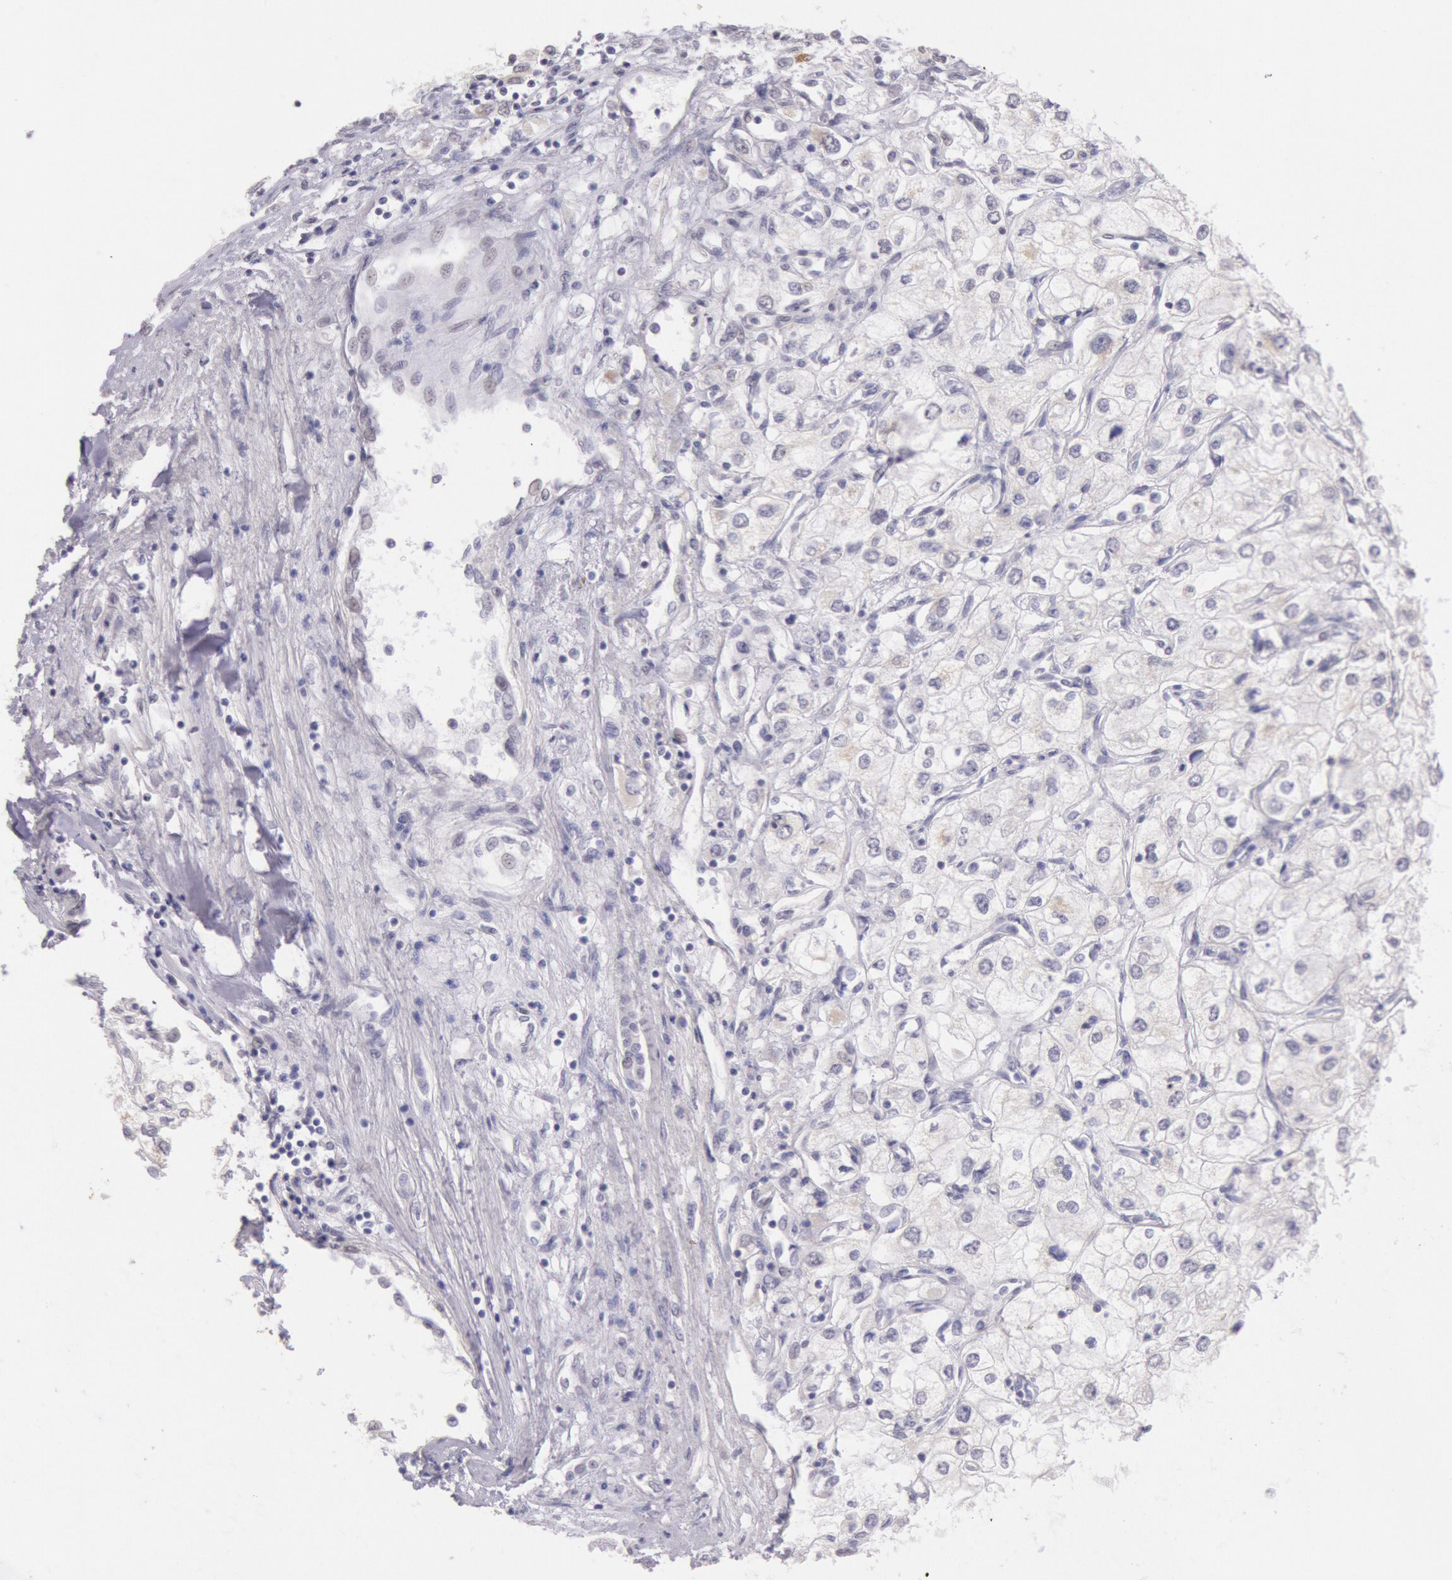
{"staining": {"intensity": "weak", "quantity": "25%-75%", "location": "cytoplasmic/membranous"}, "tissue": "renal cancer", "cell_type": "Tumor cells", "image_type": "cancer", "snomed": [{"axis": "morphology", "description": "Adenocarcinoma, NOS"}, {"axis": "topography", "description": "Kidney"}], "caption": "Immunohistochemistry of human renal cancer exhibits low levels of weak cytoplasmic/membranous positivity in approximately 25%-75% of tumor cells.", "gene": "FRMD6", "patient": {"sex": "male", "age": 57}}